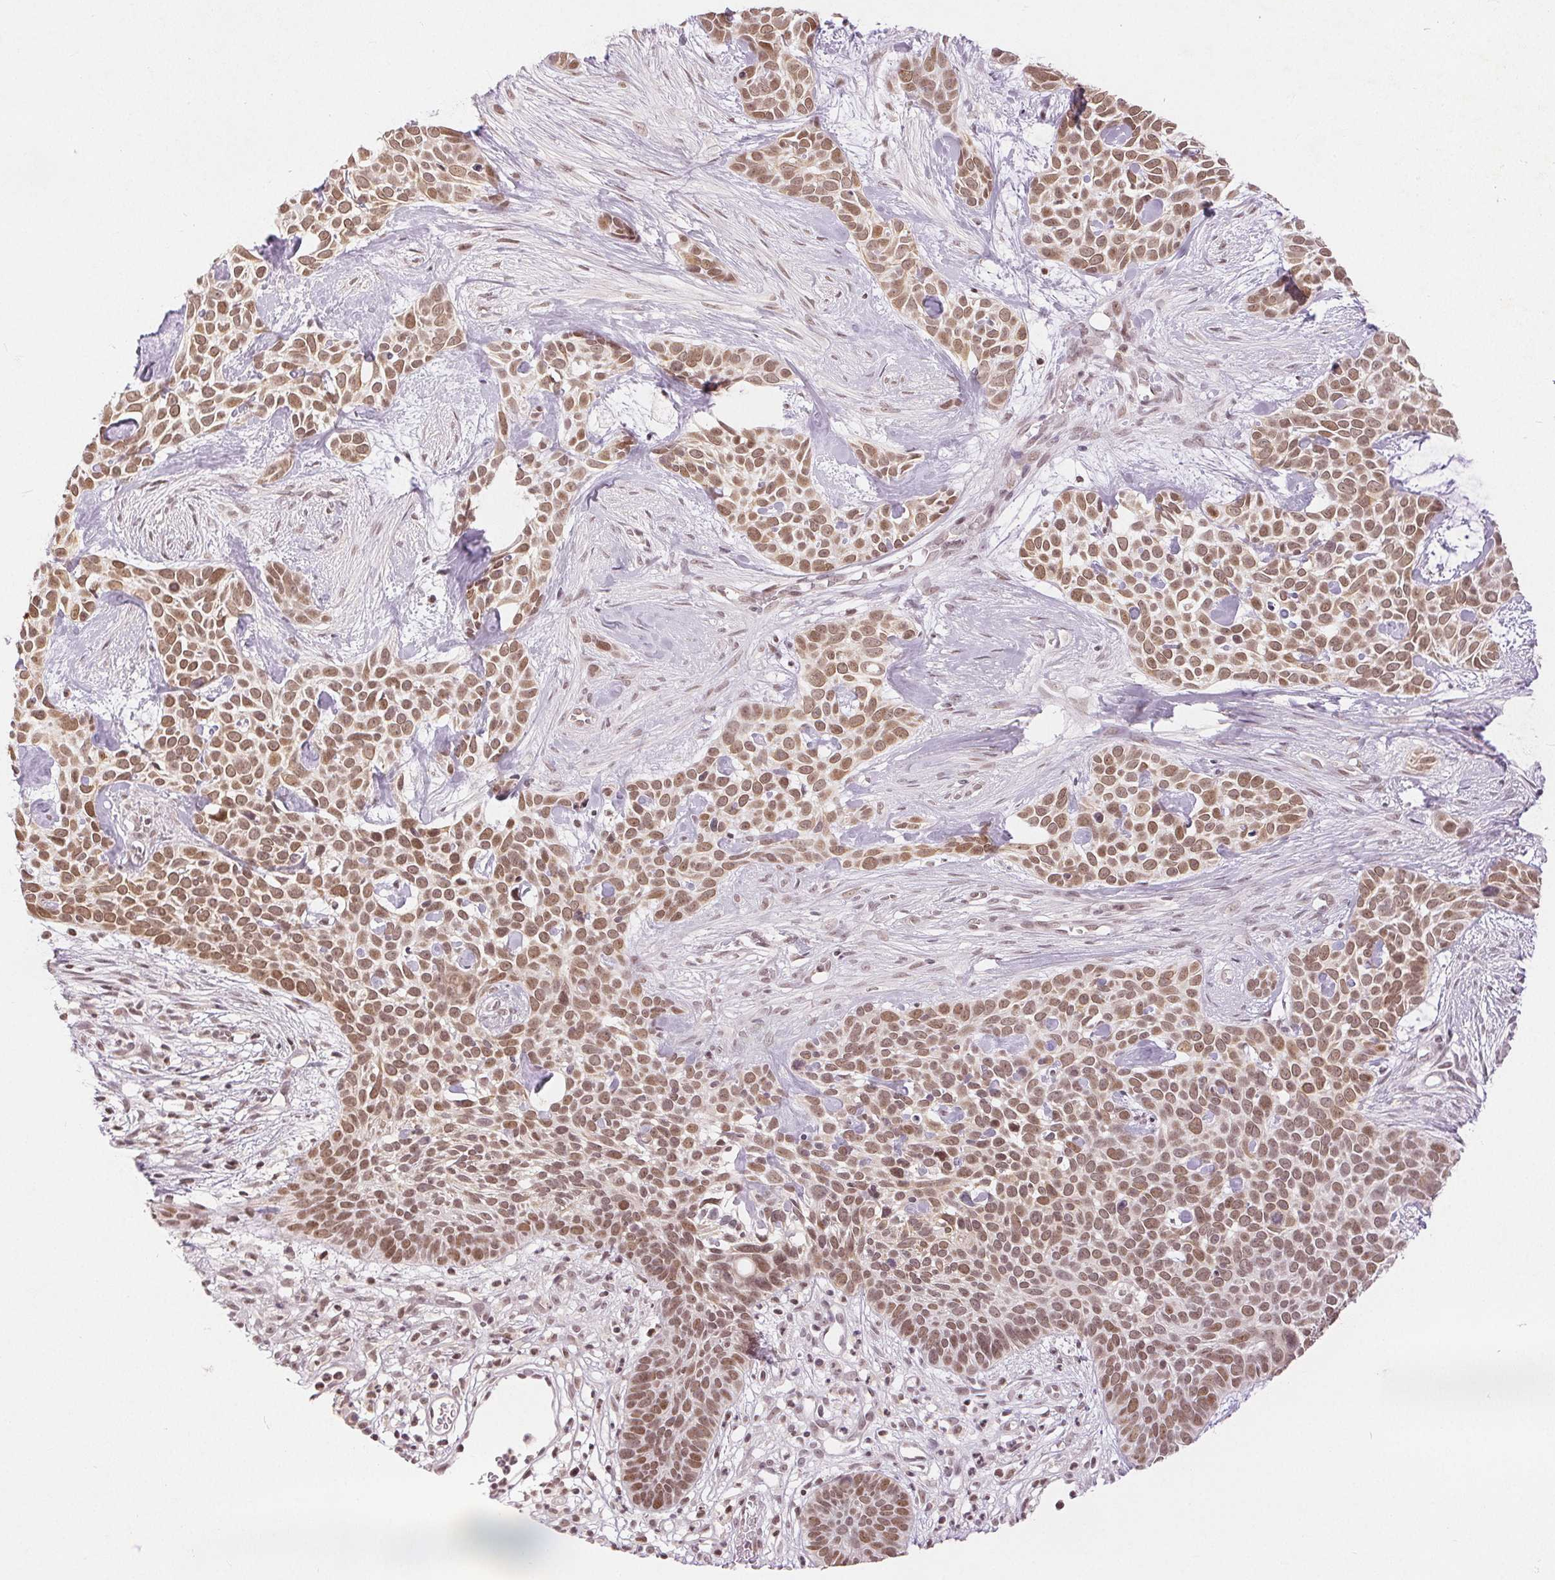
{"staining": {"intensity": "moderate", "quantity": ">75%", "location": "nuclear"}, "tissue": "skin cancer", "cell_type": "Tumor cells", "image_type": "cancer", "snomed": [{"axis": "morphology", "description": "Basal cell carcinoma"}, {"axis": "topography", "description": "Skin"}], "caption": "Human skin cancer stained with a protein marker displays moderate staining in tumor cells.", "gene": "DEK", "patient": {"sex": "male", "age": 69}}